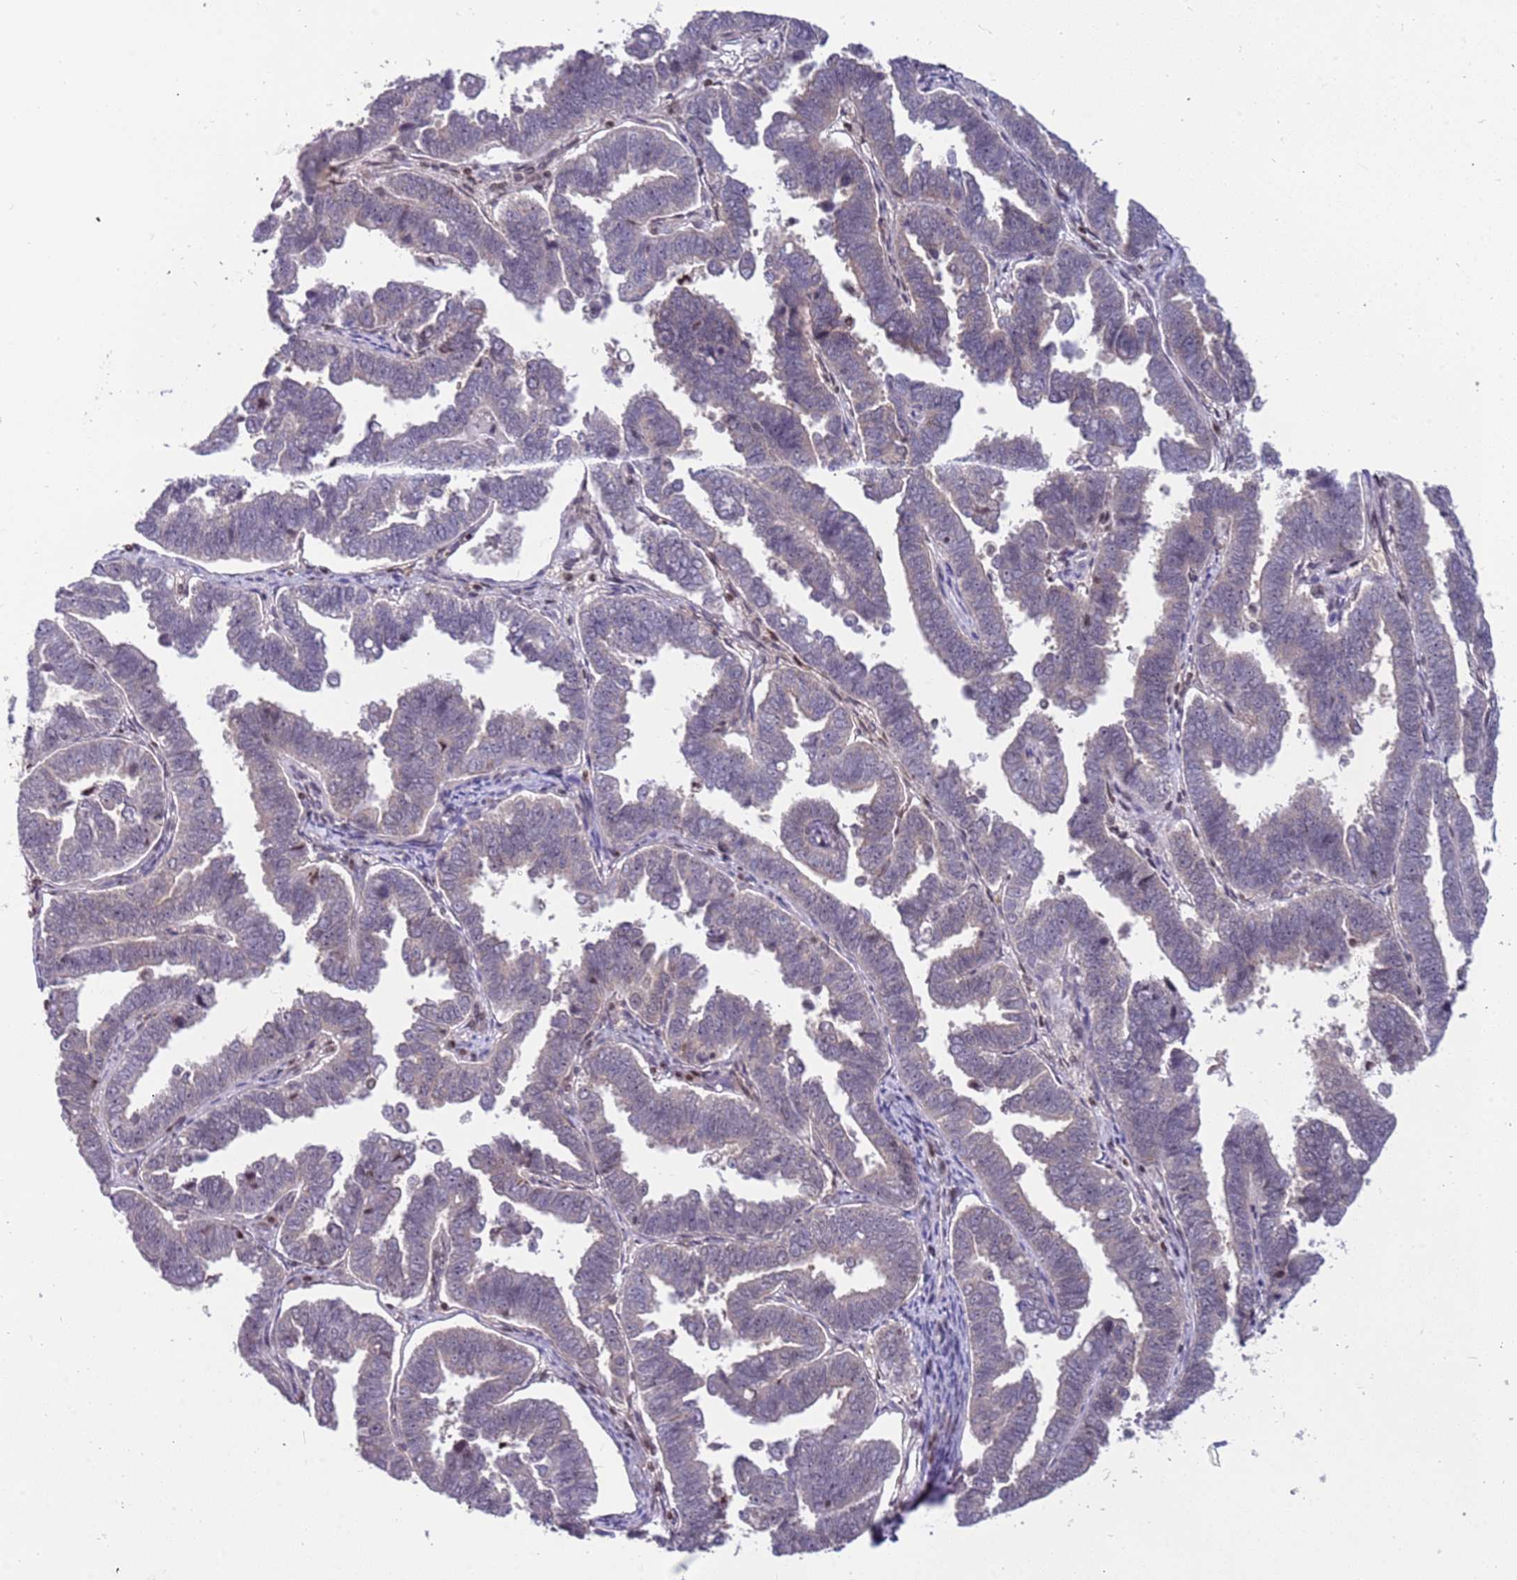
{"staining": {"intensity": "negative", "quantity": "none", "location": "none"}, "tissue": "endometrial cancer", "cell_type": "Tumor cells", "image_type": "cancer", "snomed": [{"axis": "morphology", "description": "Adenocarcinoma, NOS"}, {"axis": "topography", "description": "Endometrium"}], "caption": "This is an IHC histopathology image of endometrial adenocarcinoma. There is no expression in tumor cells.", "gene": "ARHGEF5", "patient": {"sex": "female", "age": 75}}